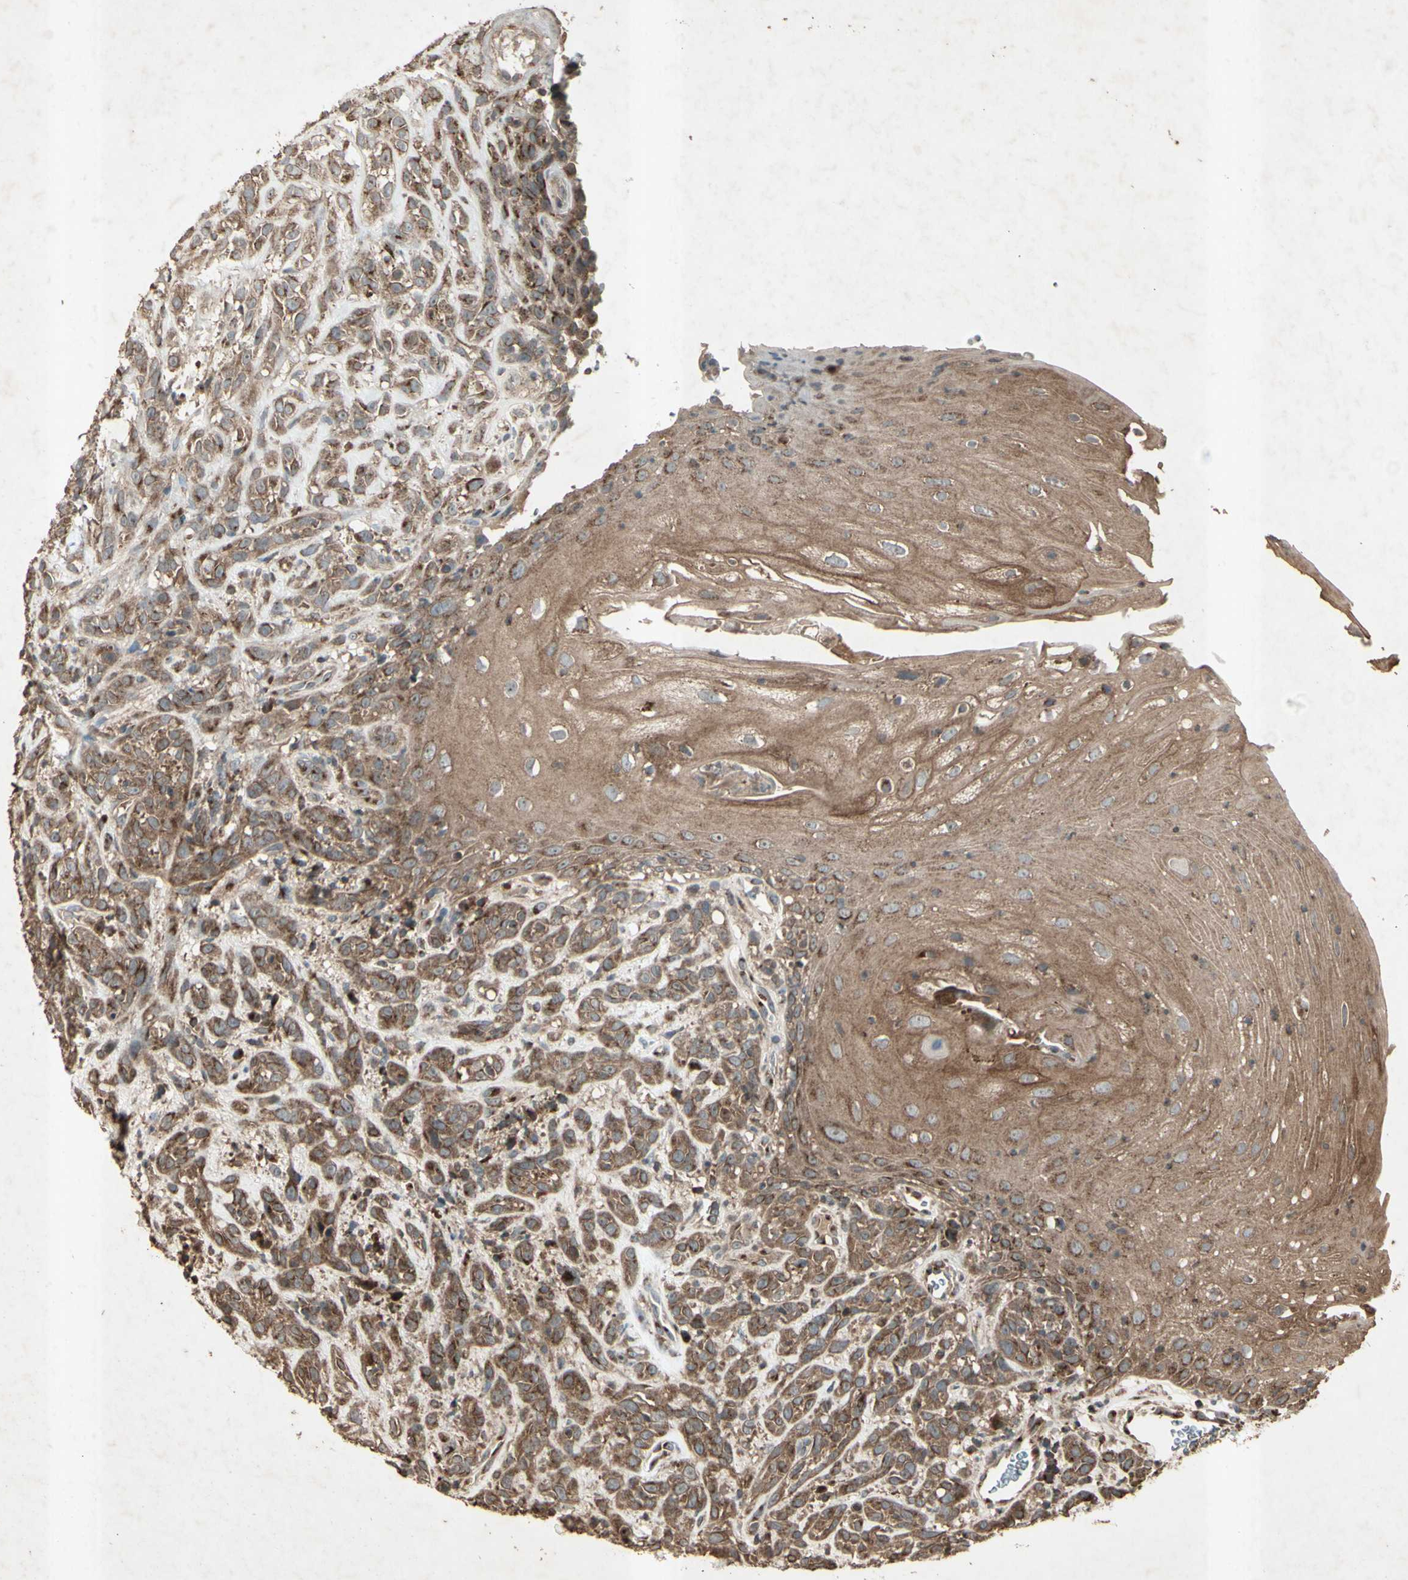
{"staining": {"intensity": "moderate", "quantity": ">75%", "location": "cytoplasmic/membranous"}, "tissue": "head and neck cancer", "cell_type": "Tumor cells", "image_type": "cancer", "snomed": [{"axis": "morphology", "description": "Normal tissue, NOS"}, {"axis": "morphology", "description": "Squamous cell carcinoma, NOS"}, {"axis": "topography", "description": "Cartilage tissue"}, {"axis": "topography", "description": "Head-Neck"}], "caption": "Immunohistochemical staining of human head and neck squamous cell carcinoma reveals moderate cytoplasmic/membranous protein staining in about >75% of tumor cells.", "gene": "AP1G1", "patient": {"sex": "male", "age": 62}}